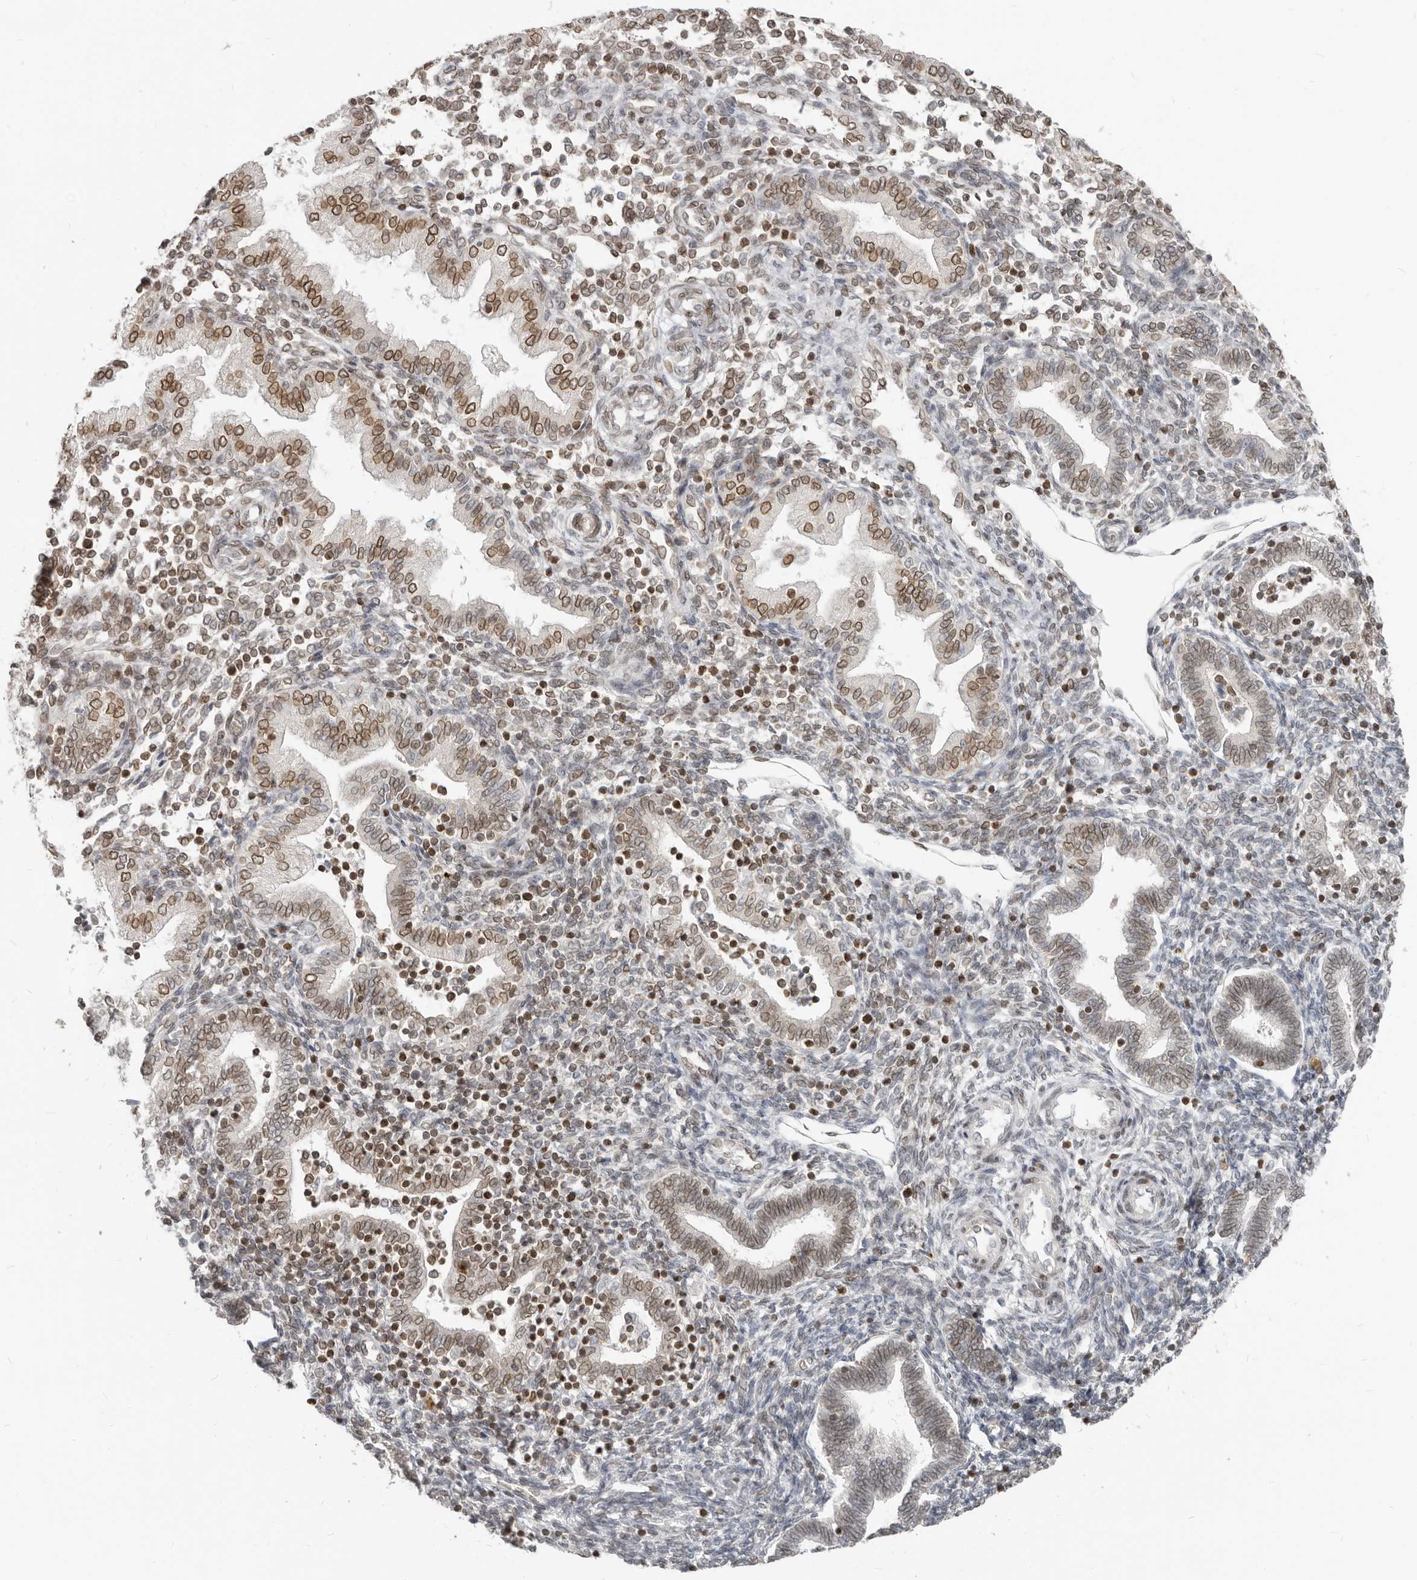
{"staining": {"intensity": "moderate", "quantity": "25%-75%", "location": "cytoplasmic/membranous,nuclear"}, "tissue": "endometrium", "cell_type": "Cells in endometrial stroma", "image_type": "normal", "snomed": [{"axis": "morphology", "description": "Normal tissue, NOS"}, {"axis": "topography", "description": "Endometrium"}], "caption": "A high-resolution histopathology image shows immunohistochemistry (IHC) staining of unremarkable endometrium, which displays moderate cytoplasmic/membranous,nuclear expression in approximately 25%-75% of cells in endometrial stroma. (IHC, brightfield microscopy, high magnification).", "gene": "NUP153", "patient": {"sex": "female", "age": 53}}